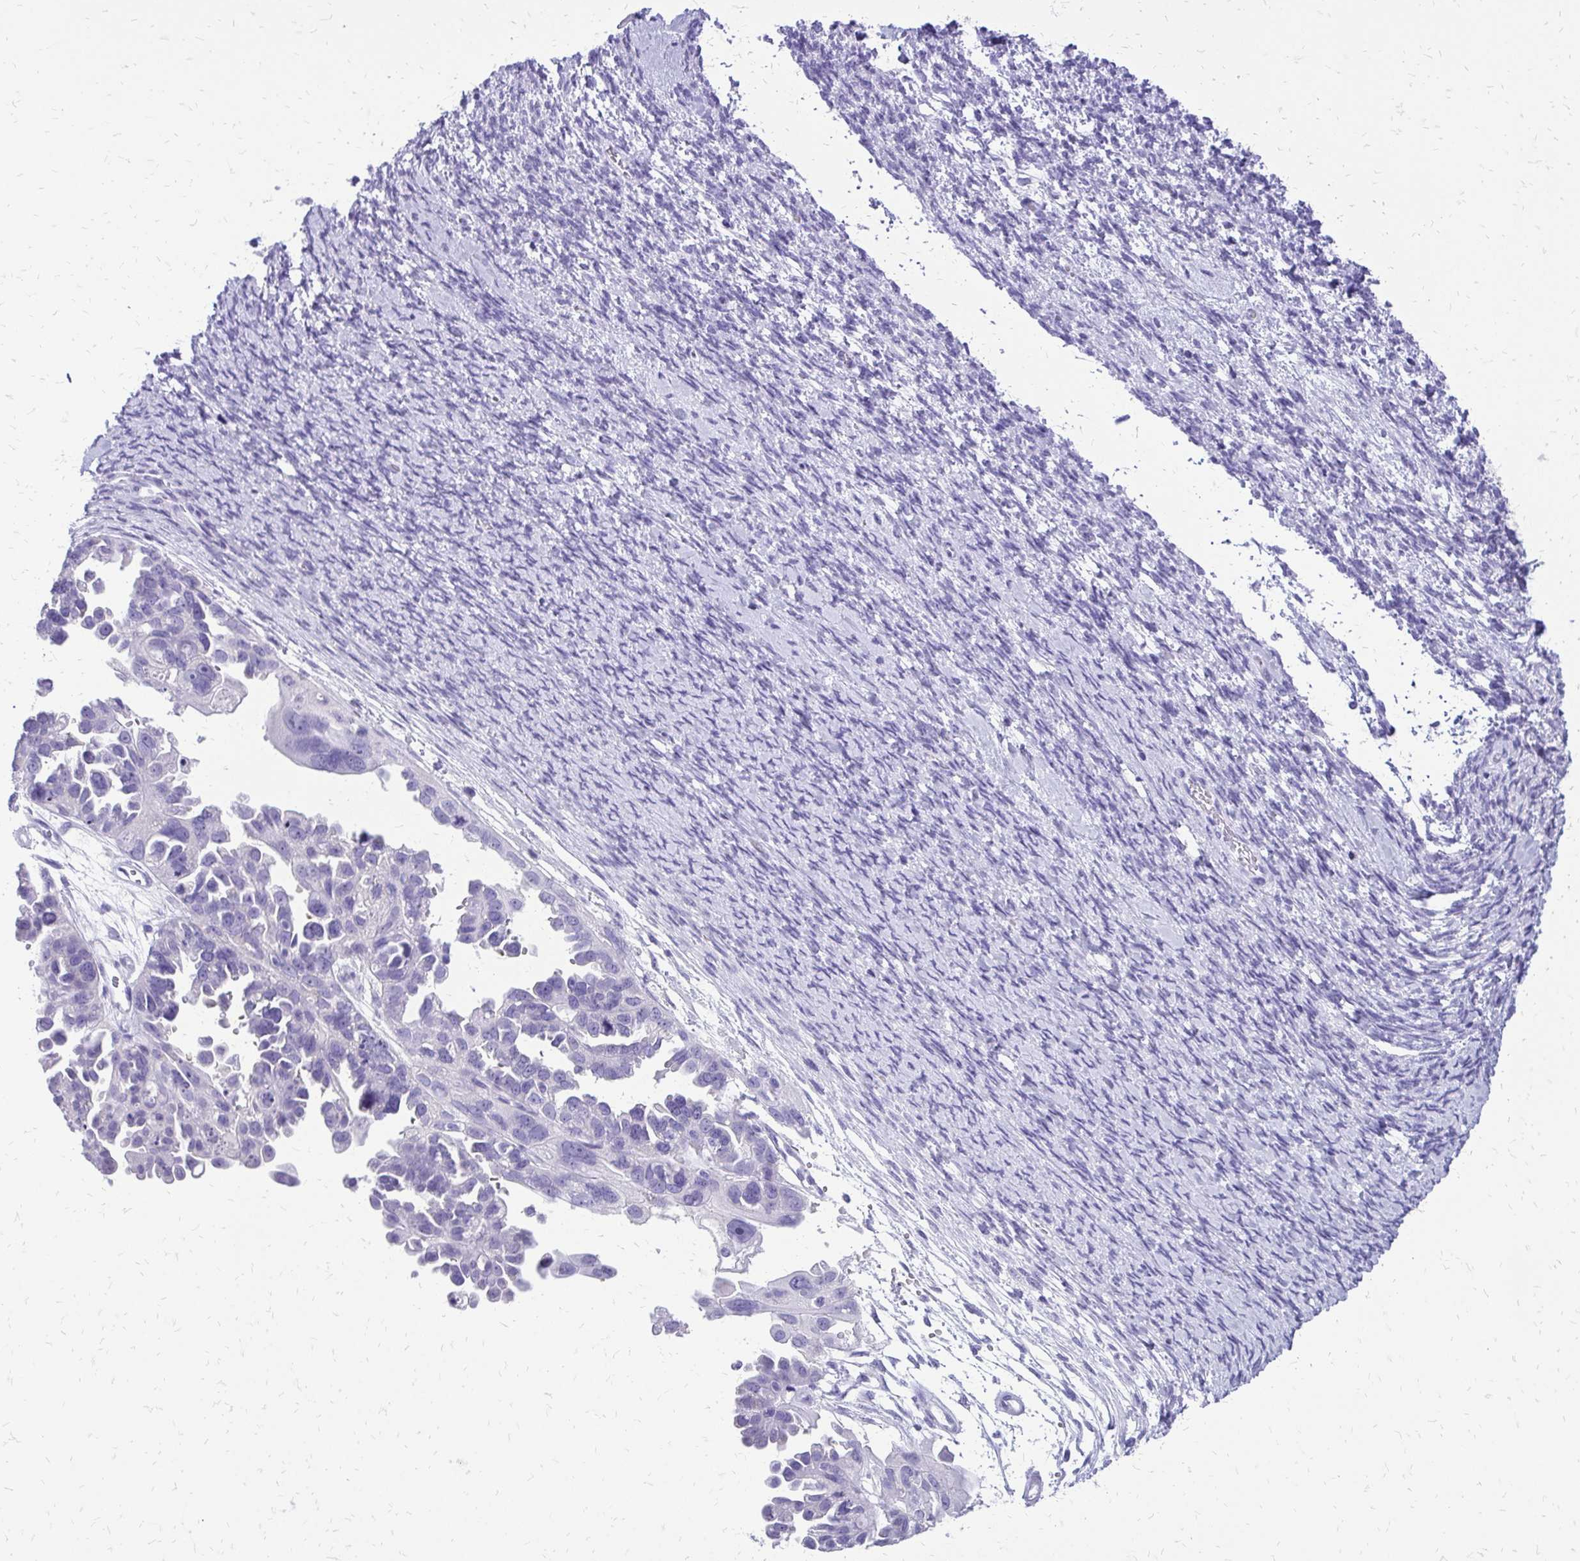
{"staining": {"intensity": "negative", "quantity": "none", "location": "none"}, "tissue": "ovarian cancer", "cell_type": "Tumor cells", "image_type": "cancer", "snomed": [{"axis": "morphology", "description": "Cystadenocarcinoma, serous, NOS"}, {"axis": "topography", "description": "Ovary"}], "caption": "Histopathology image shows no significant protein staining in tumor cells of ovarian cancer (serous cystadenocarcinoma). The staining was performed using DAB to visualize the protein expression in brown, while the nuclei were stained in blue with hematoxylin (Magnification: 20x).", "gene": "SLC32A1", "patient": {"sex": "female", "age": 53}}